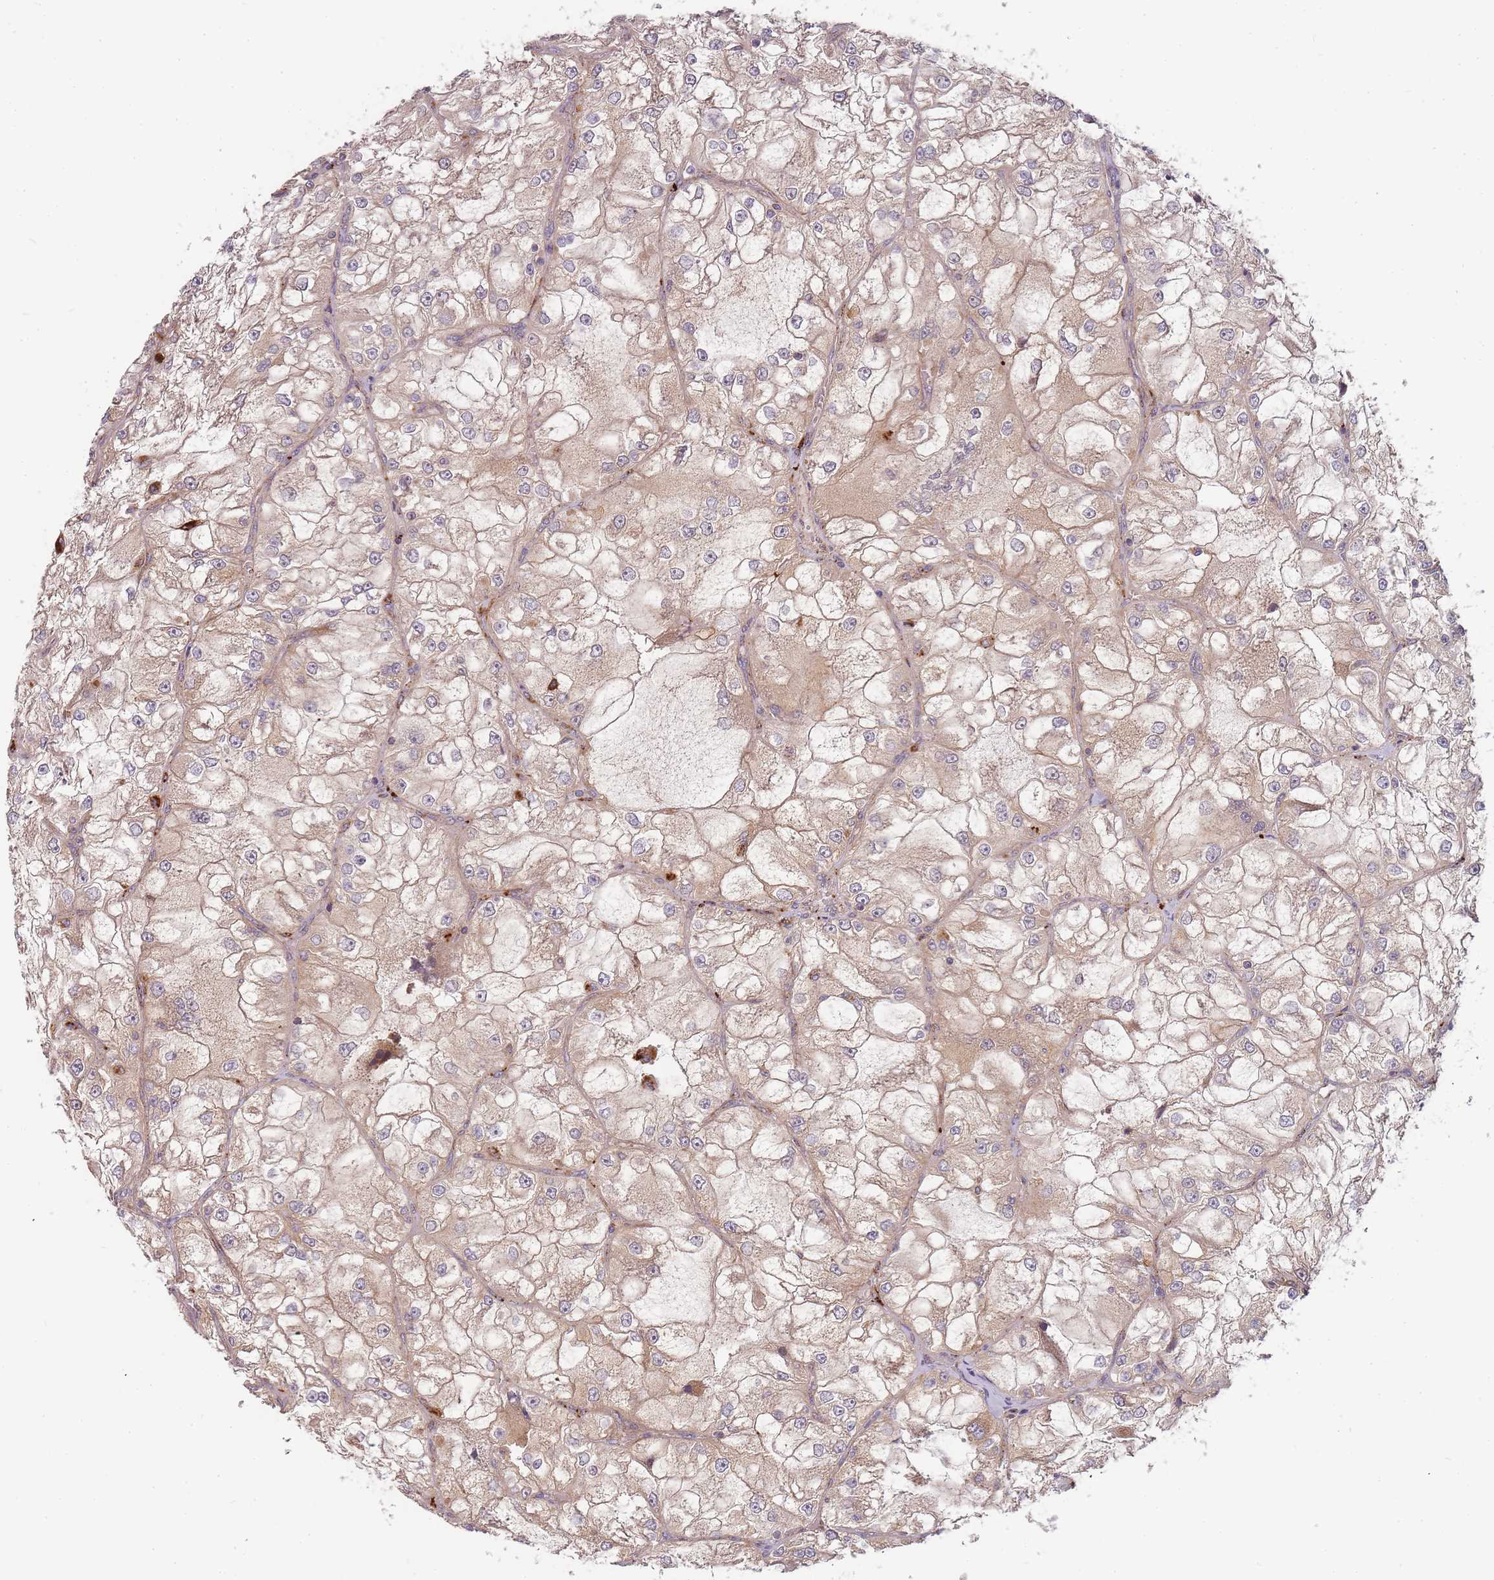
{"staining": {"intensity": "moderate", "quantity": ">75%", "location": "cytoplasmic/membranous"}, "tissue": "renal cancer", "cell_type": "Tumor cells", "image_type": "cancer", "snomed": [{"axis": "morphology", "description": "Adenocarcinoma, NOS"}, {"axis": "topography", "description": "Kidney"}], "caption": "Immunohistochemical staining of renal cancer (adenocarcinoma) shows moderate cytoplasmic/membranous protein staining in about >75% of tumor cells. The staining is performed using DAB (3,3'-diaminobenzidine) brown chromogen to label protein expression. The nuclei are counter-stained blue using hematoxylin.", "gene": "ATG5", "patient": {"sex": "female", "age": 72}}